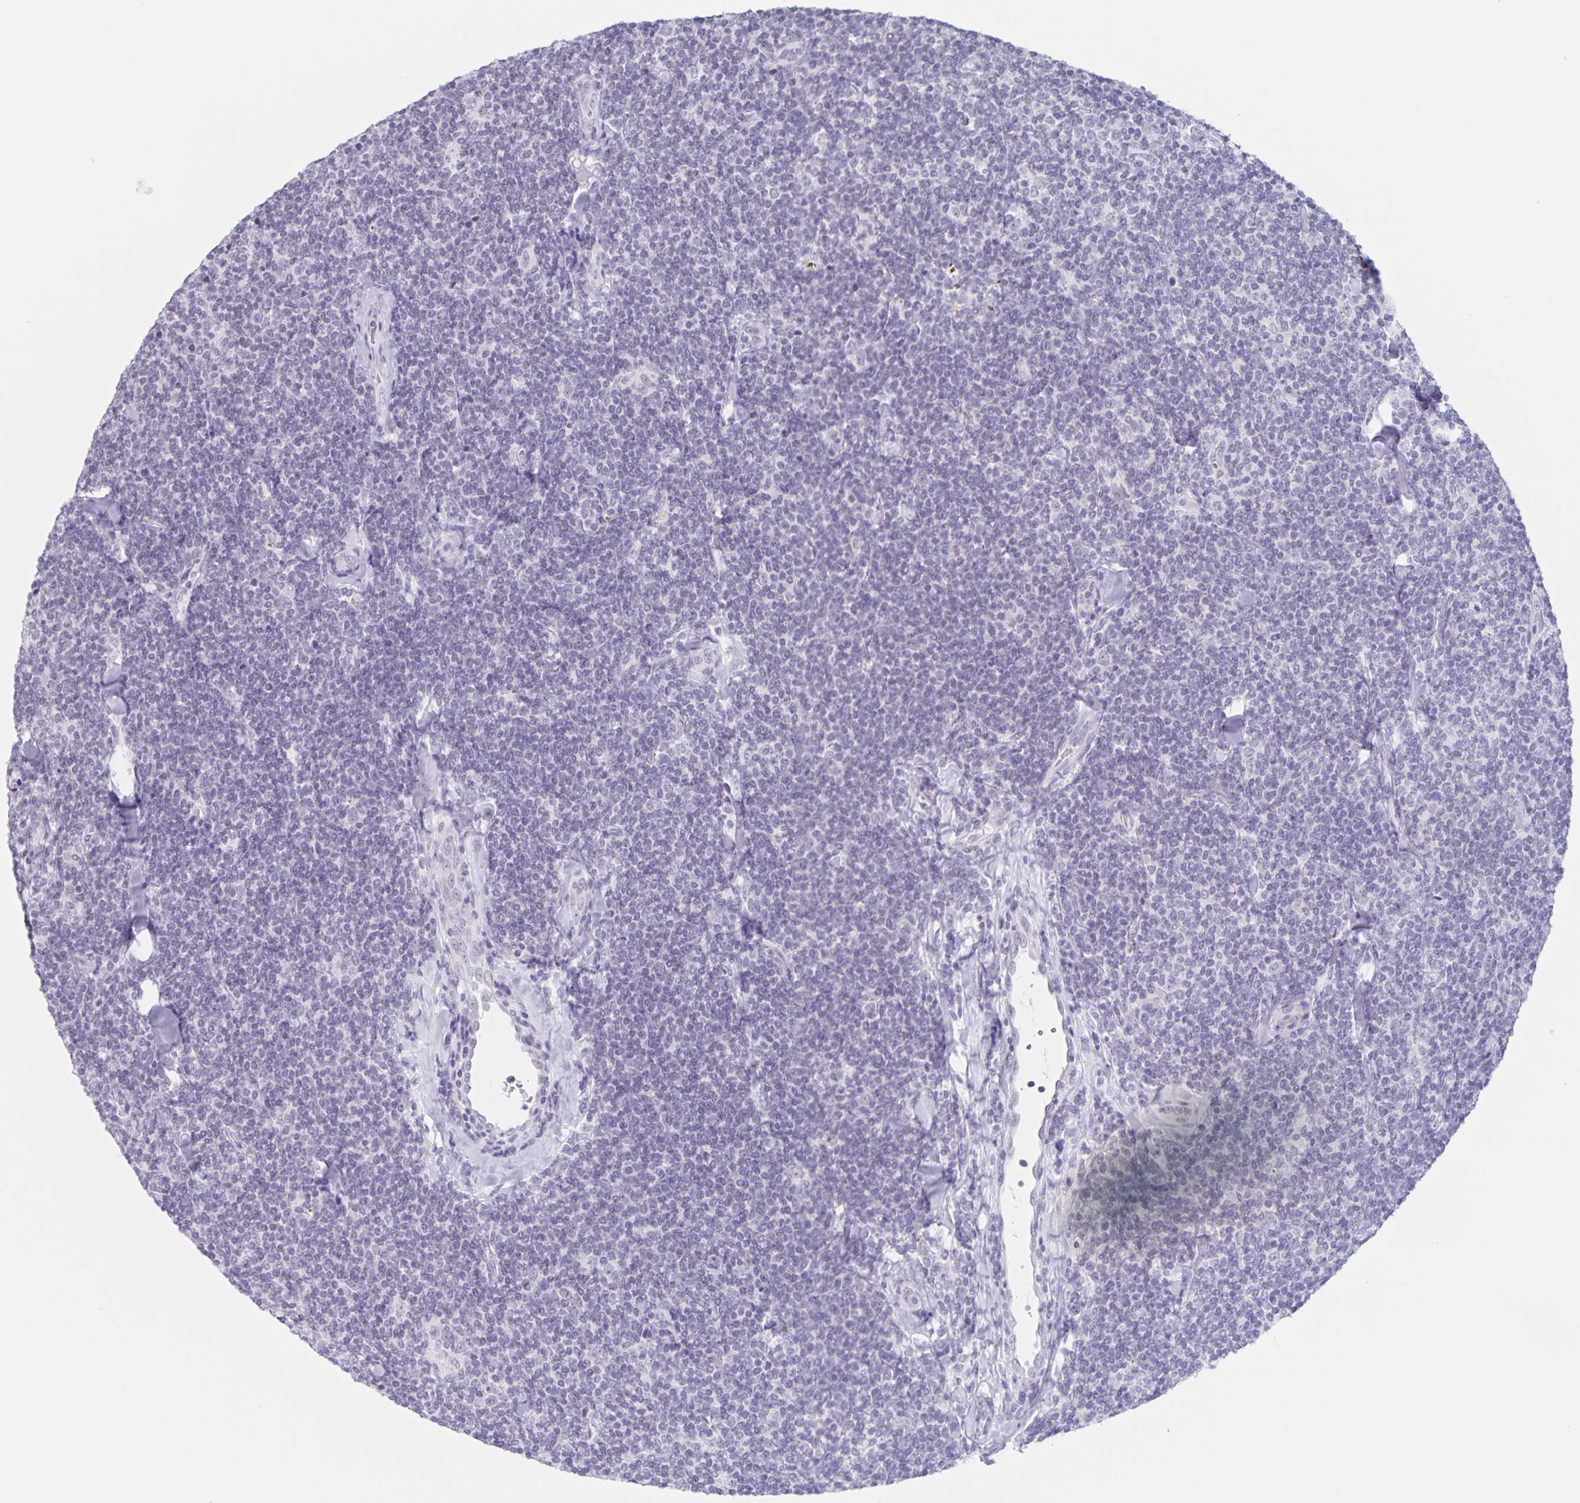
{"staining": {"intensity": "negative", "quantity": "none", "location": "none"}, "tissue": "lymphoma", "cell_type": "Tumor cells", "image_type": "cancer", "snomed": [{"axis": "morphology", "description": "Malignant lymphoma, non-Hodgkin's type, Low grade"}, {"axis": "topography", "description": "Lymph node"}], "caption": "DAB immunohistochemical staining of human low-grade malignant lymphoma, non-Hodgkin's type demonstrates no significant staining in tumor cells.", "gene": "LCE6A", "patient": {"sex": "female", "age": 56}}